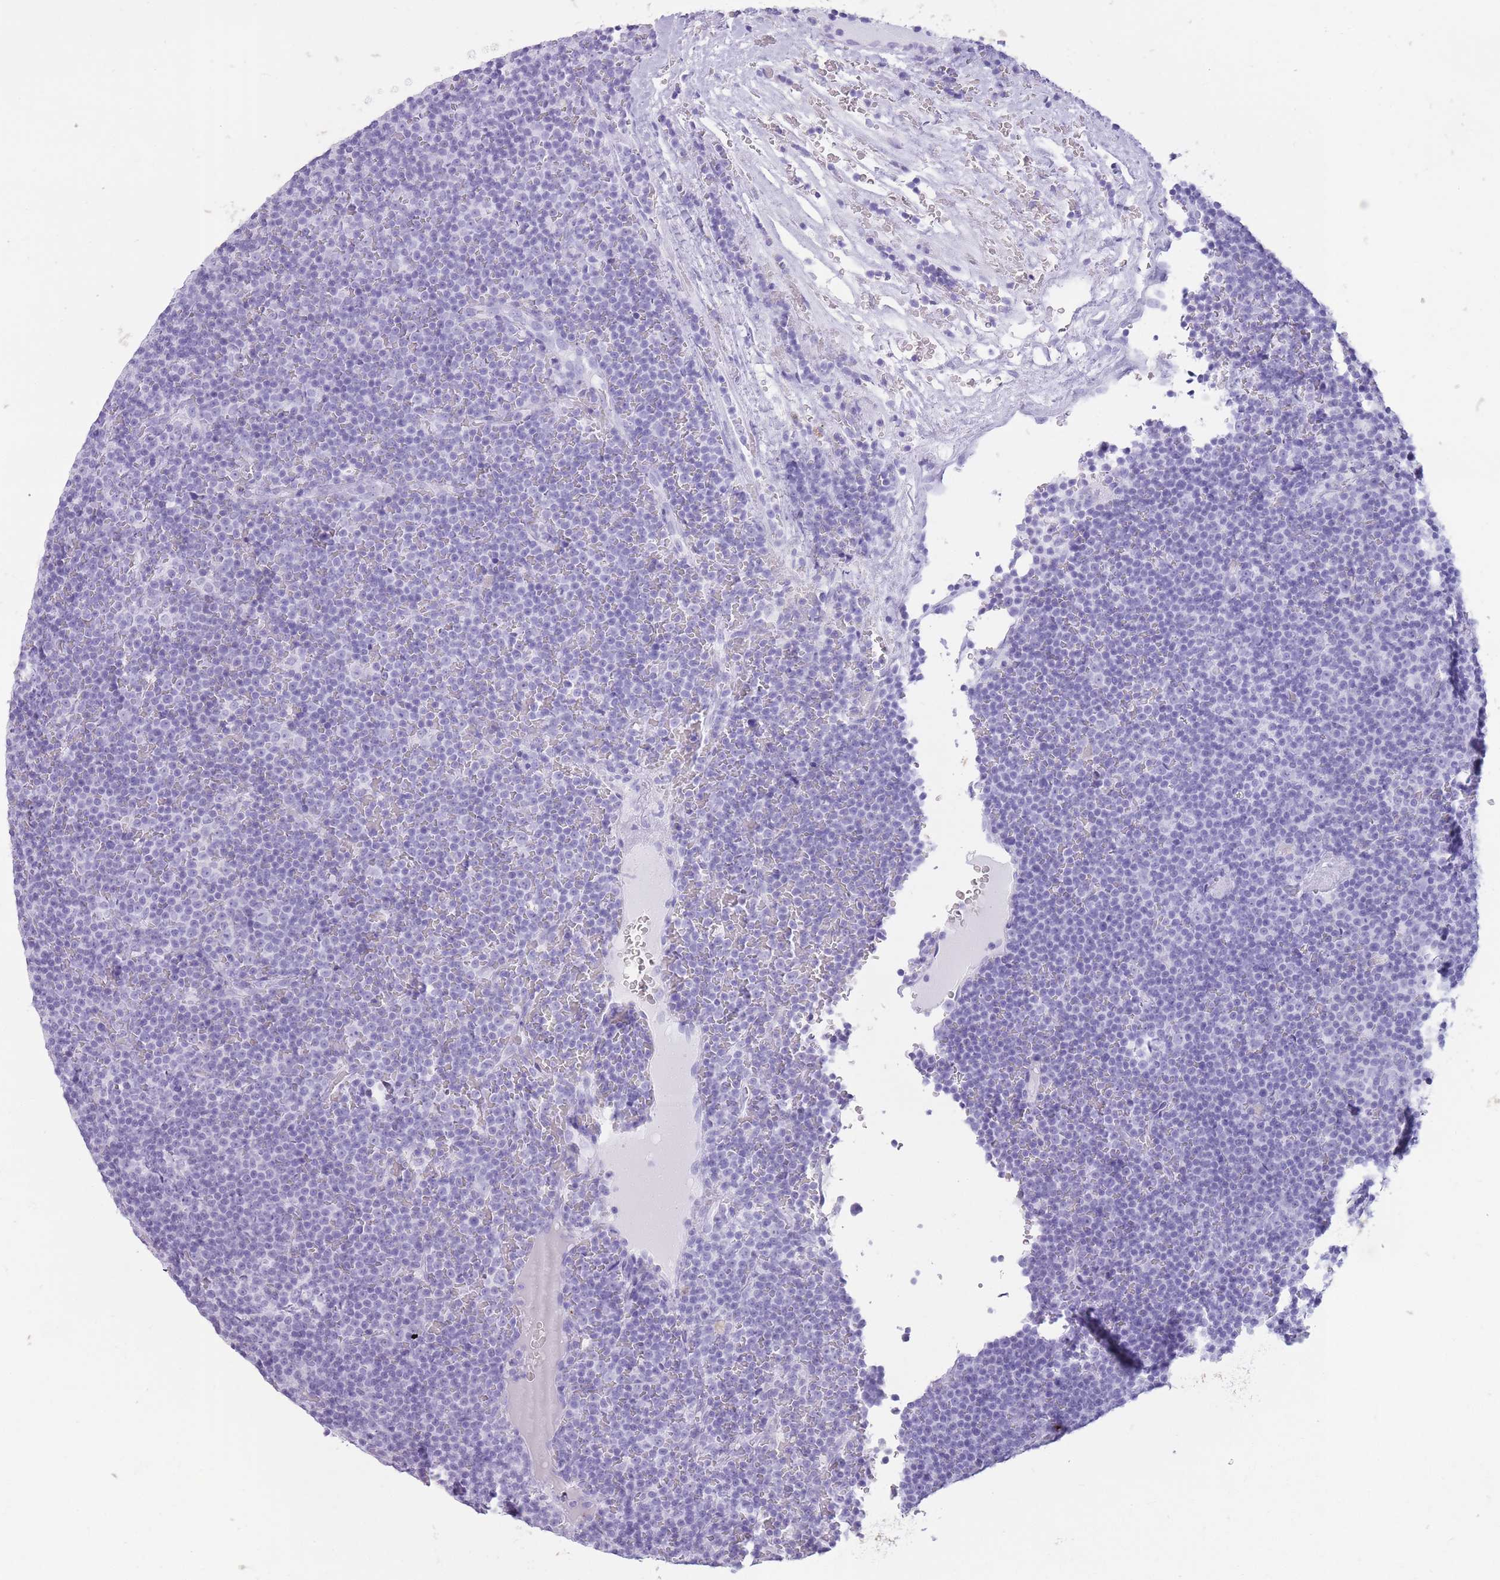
{"staining": {"intensity": "negative", "quantity": "none", "location": "none"}, "tissue": "lymphoma", "cell_type": "Tumor cells", "image_type": "cancer", "snomed": [{"axis": "morphology", "description": "Malignant lymphoma, non-Hodgkin's type, Low grade"}, {"axis": "topography", "description": "Lymph node"}], "caption": "Immunohistochemical staining of lymphoma exhibits no significant positivity in tumor cells.", "gene": "OR4F21", "patient": {"sex": "female", "age": 67}}